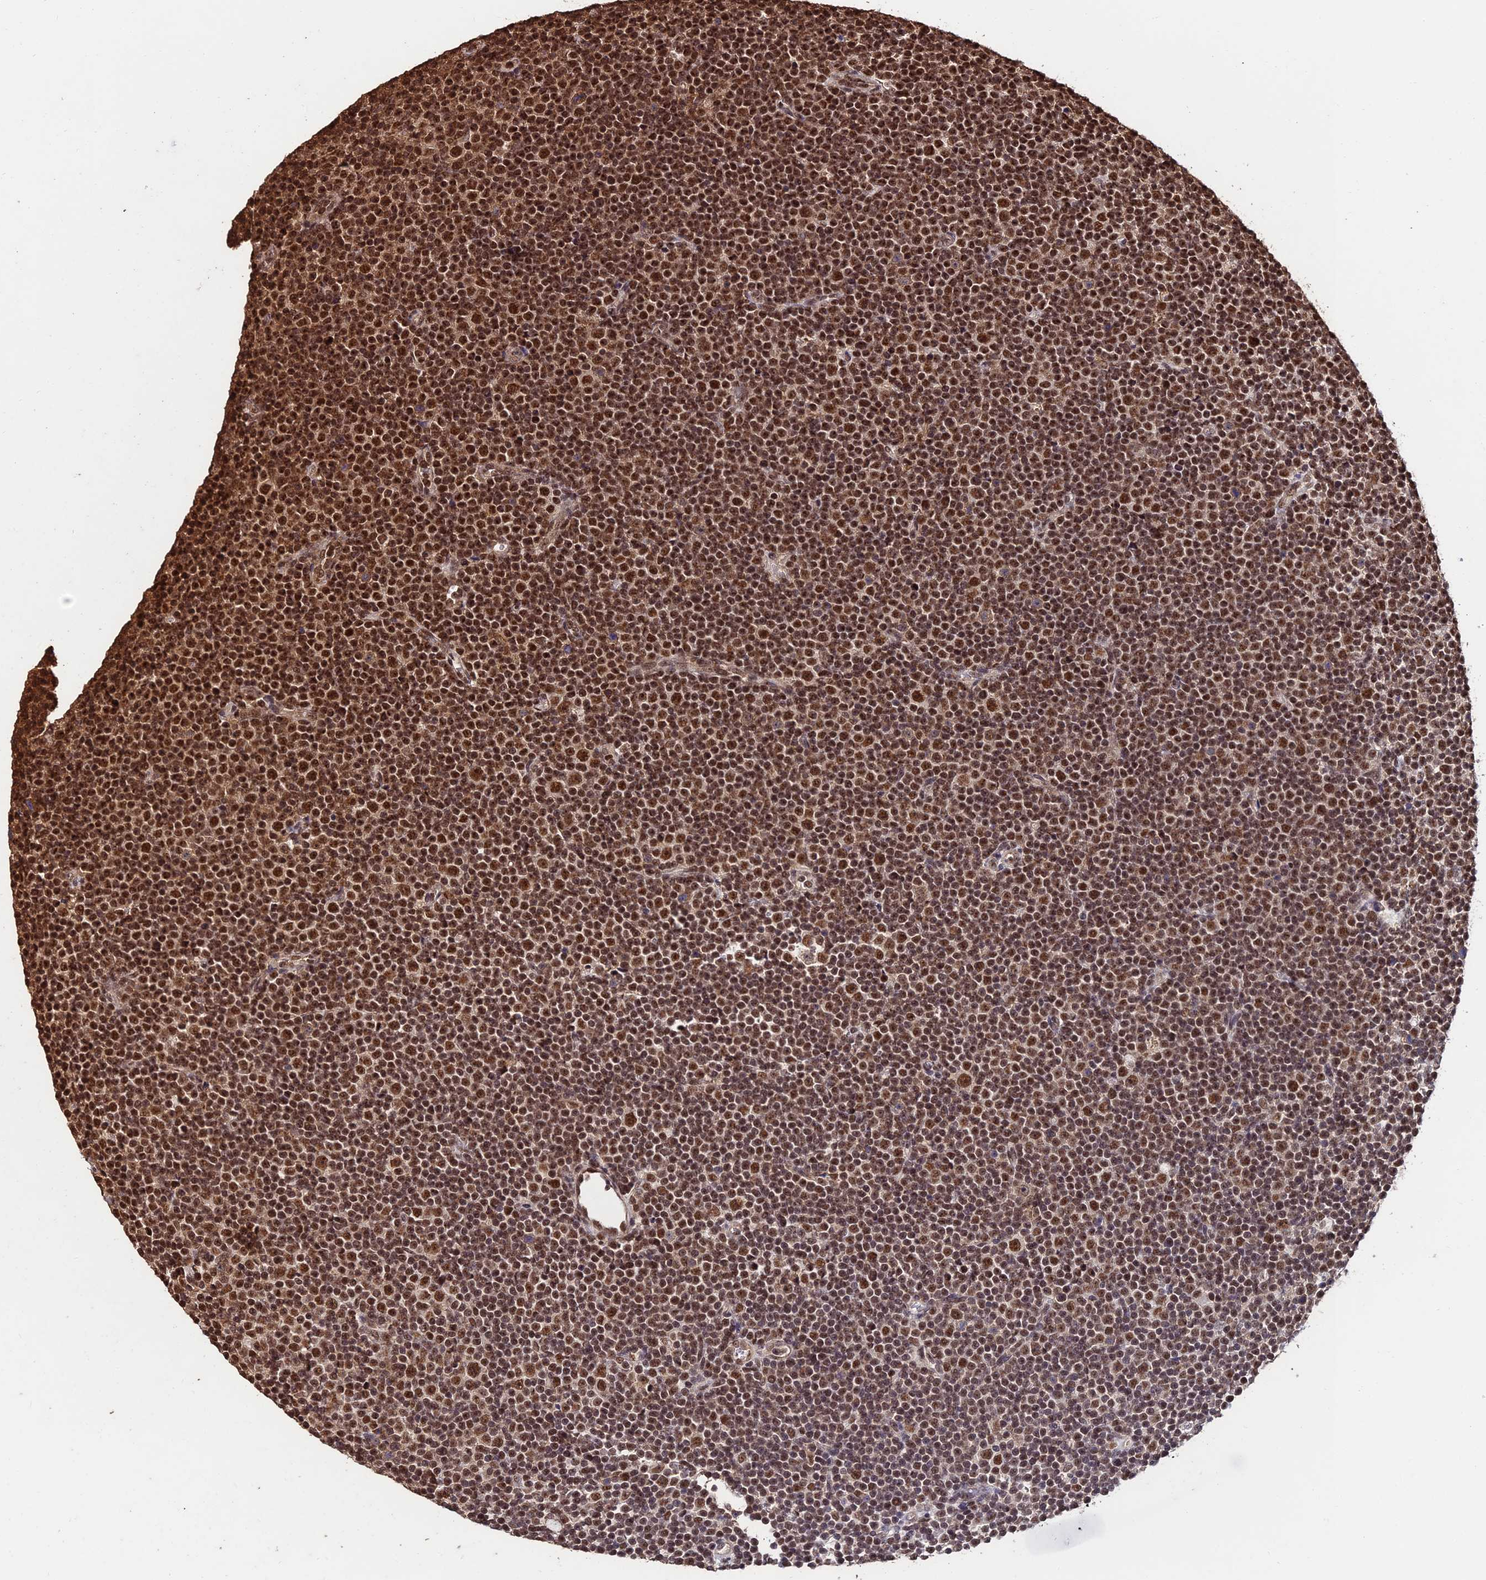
{"staining": {"intensity": "moderate", "quantity": ">75%", "location": "nuclear"}, "tissue": "lymphoma", "cell_type": "Tumor cells", "image_type": "cancer", "snomed": [{"axis": "morphology", "description": "Malignant lymphoma, non-Hodgkin's type, Low grade"}, {"axis": "topography", "description": "Lymph node"}], "caption": "There is medium levels of moderate nuclear expression in tumor cells of low-grade malignant lymphoma, non-Hodgkin's type, as demonstrated by immunohistochemical staining (brown color).", "gene": "PPP4C", "patient": {"sex": "female", "age": 67}}